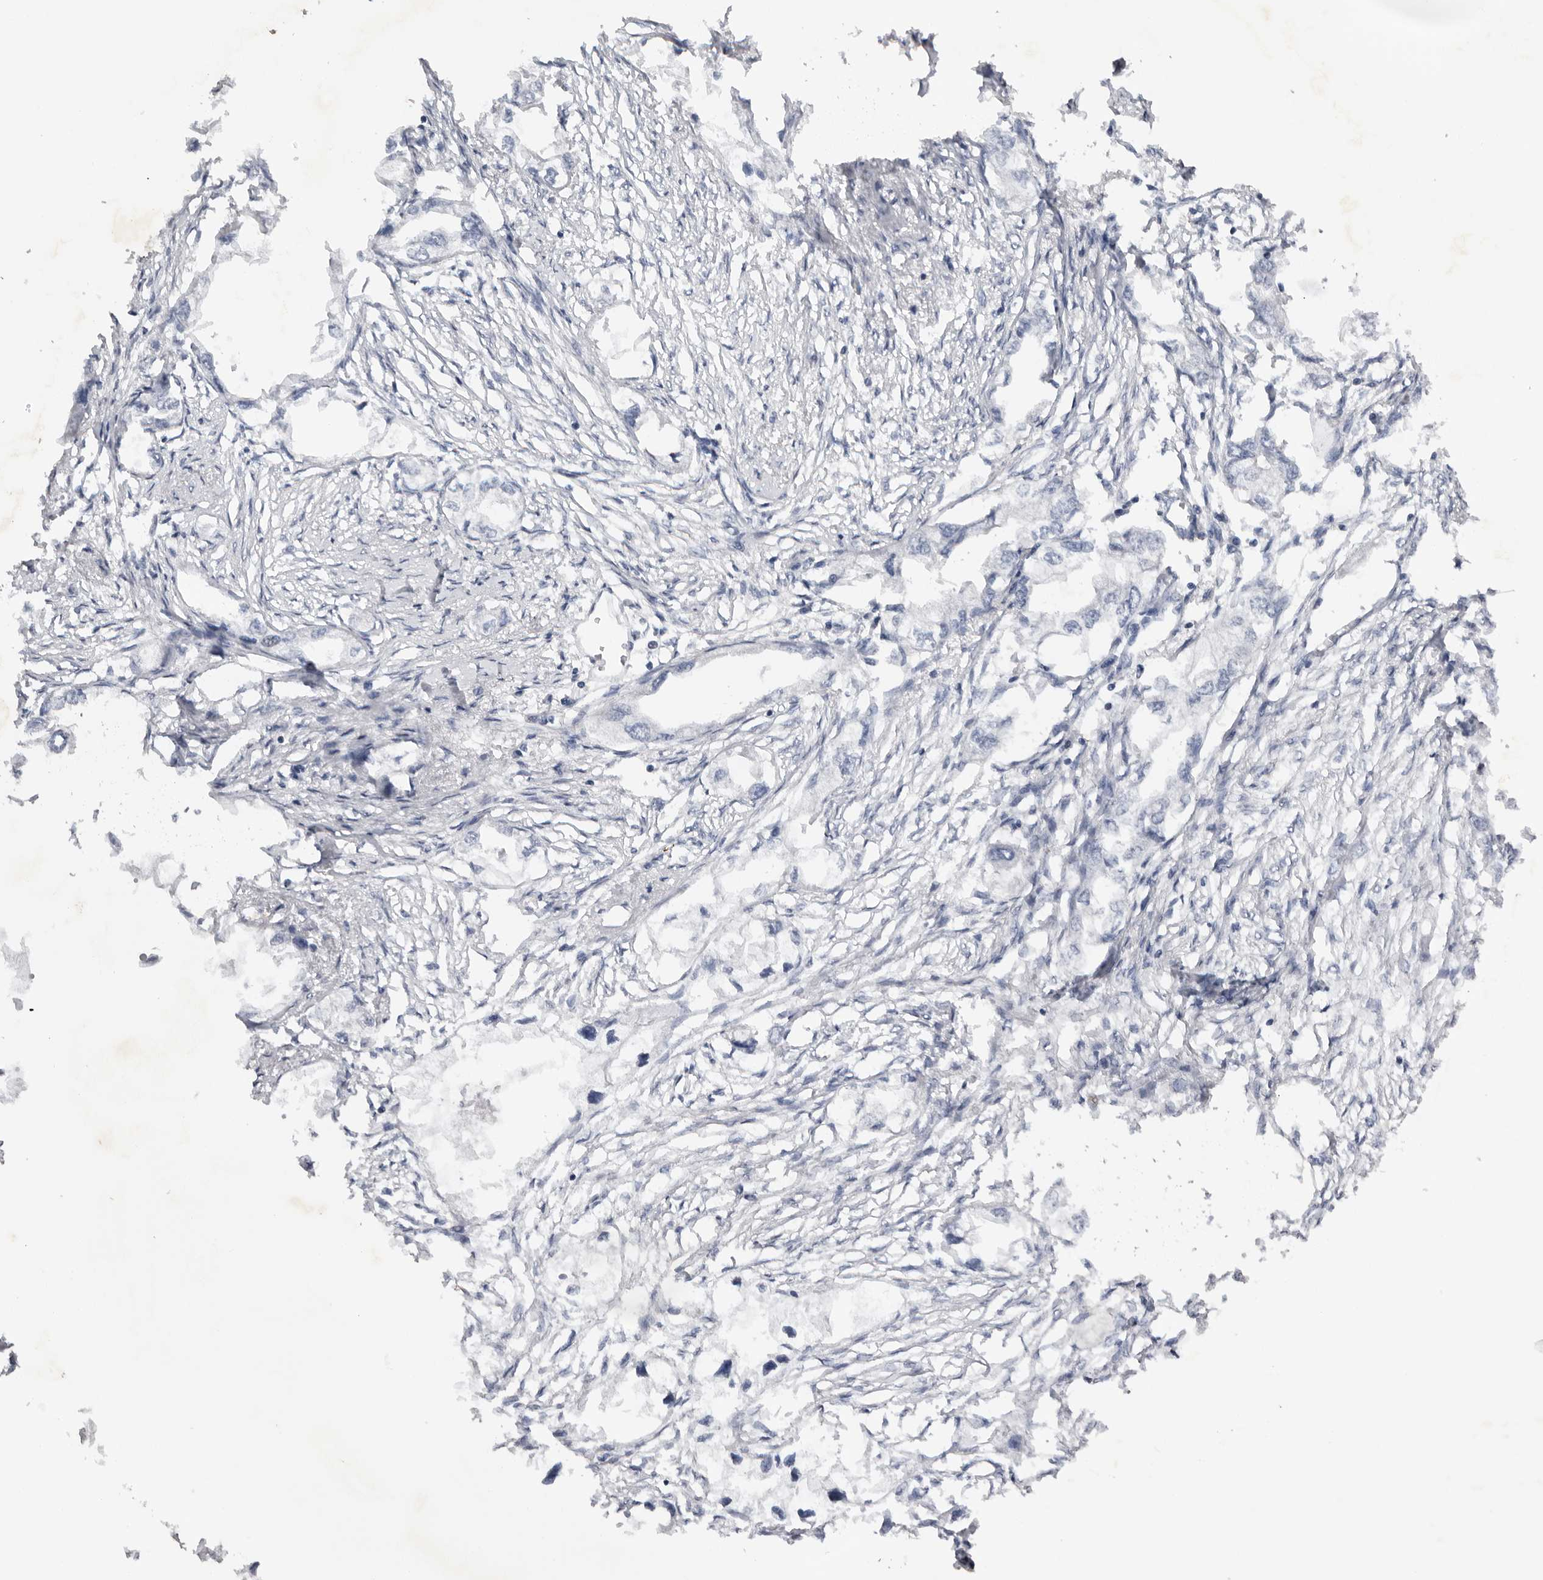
{"staining": {"intensity": "negative", "quantity": "none", "location": "none"}, "tissue": "endometrial cancer", "cell_type": "Tumor cells", "image_type": "cancer", "snomed": [{"axis": "morphology", "description": "Adenocarcinoma, NOS"}, {"axis": "morphology", "description": "Adenocarcinoma, metastatic, NOS"}, {"axis": "topography", "description": "Adipose tissue"}, {"axis": "topography", "description": "Endometrium"}], "caption": "Protein analysis of metastatic adenocarcinoma (endometrial) reveals no significant expression in tumor cells.", "gene": "KIF2B", "patient": {"sex": "female", "age": 67}}